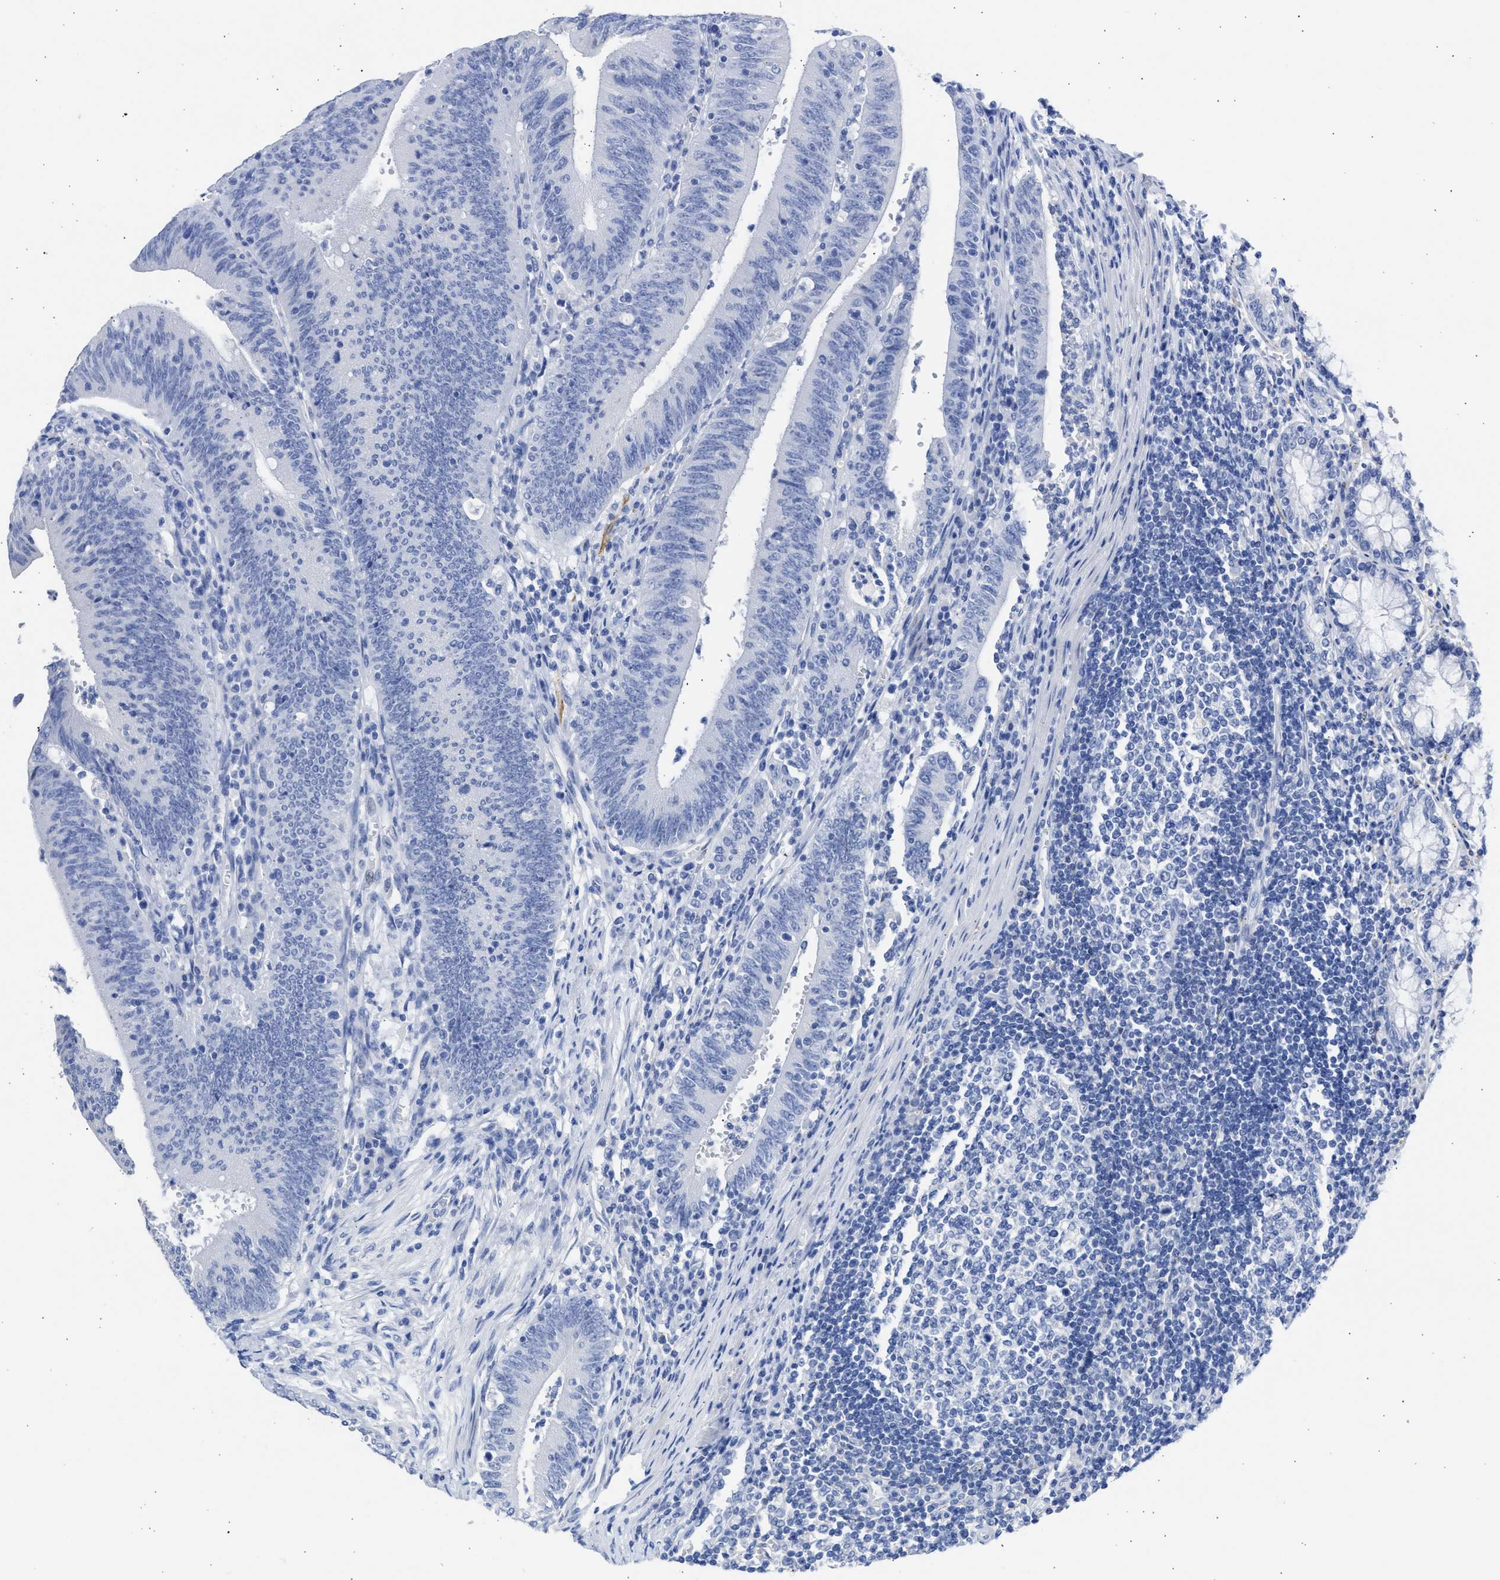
{"staining": {"intensity": "negative", "quantity": "none", "location": "none"}, "tissue": "colorectal cancer", "cell_type": "Tumor cells", "image_type": "cancer", "snomed": [{"axis": "morphology", "description": "Normal tissue, NOS"}, {"axis": "morphology", "description": "Adenocarcinoma, NOS"}, {"axis": "topography", "description": "Rectum"}], "caption": "The IHC image has no significant positivity in tumor cells of adenocarcinoma (colorectal) tissue.", "gene": "NCAM1", "patient": {"sex": "female", "age": 66}}